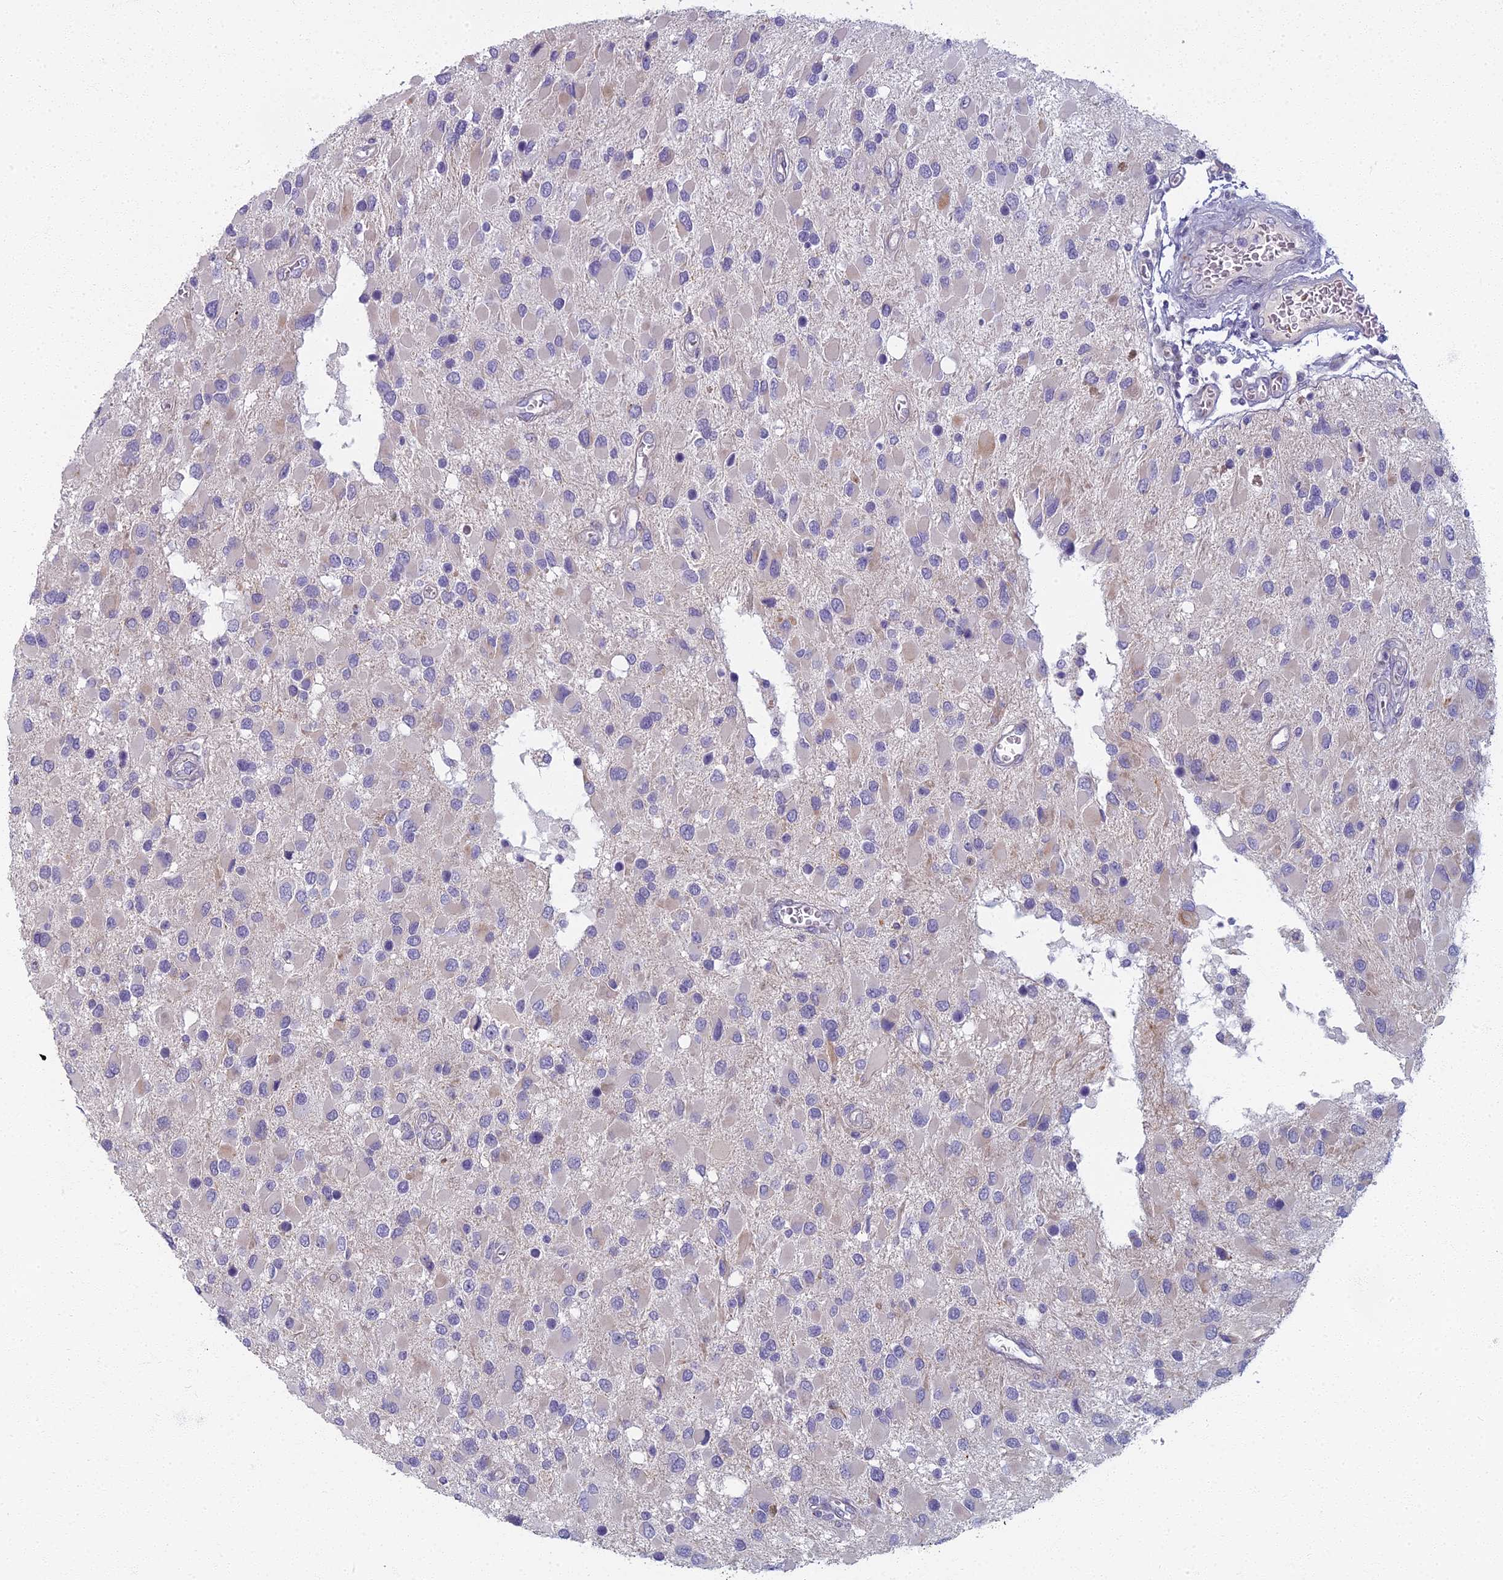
{"staining": {"intensity": "weak", "quantity": "<25%", "location": "cytoplasmic/membranous"}, "tissue": "glioma", "cell_type": "Tumor cells", "image_type": "cancer", "snomed": [{"axis": "morphology", "description": "Glioma, malignant, High grade"}, {"axis": "topography", "description": "Brain"}], "caption": "Protein analysis of malignant high-grade glioma exhibits no significant staining in tumor cells.", "gene": "ARL15", "patient": {"sex": "male", "age": 53}}